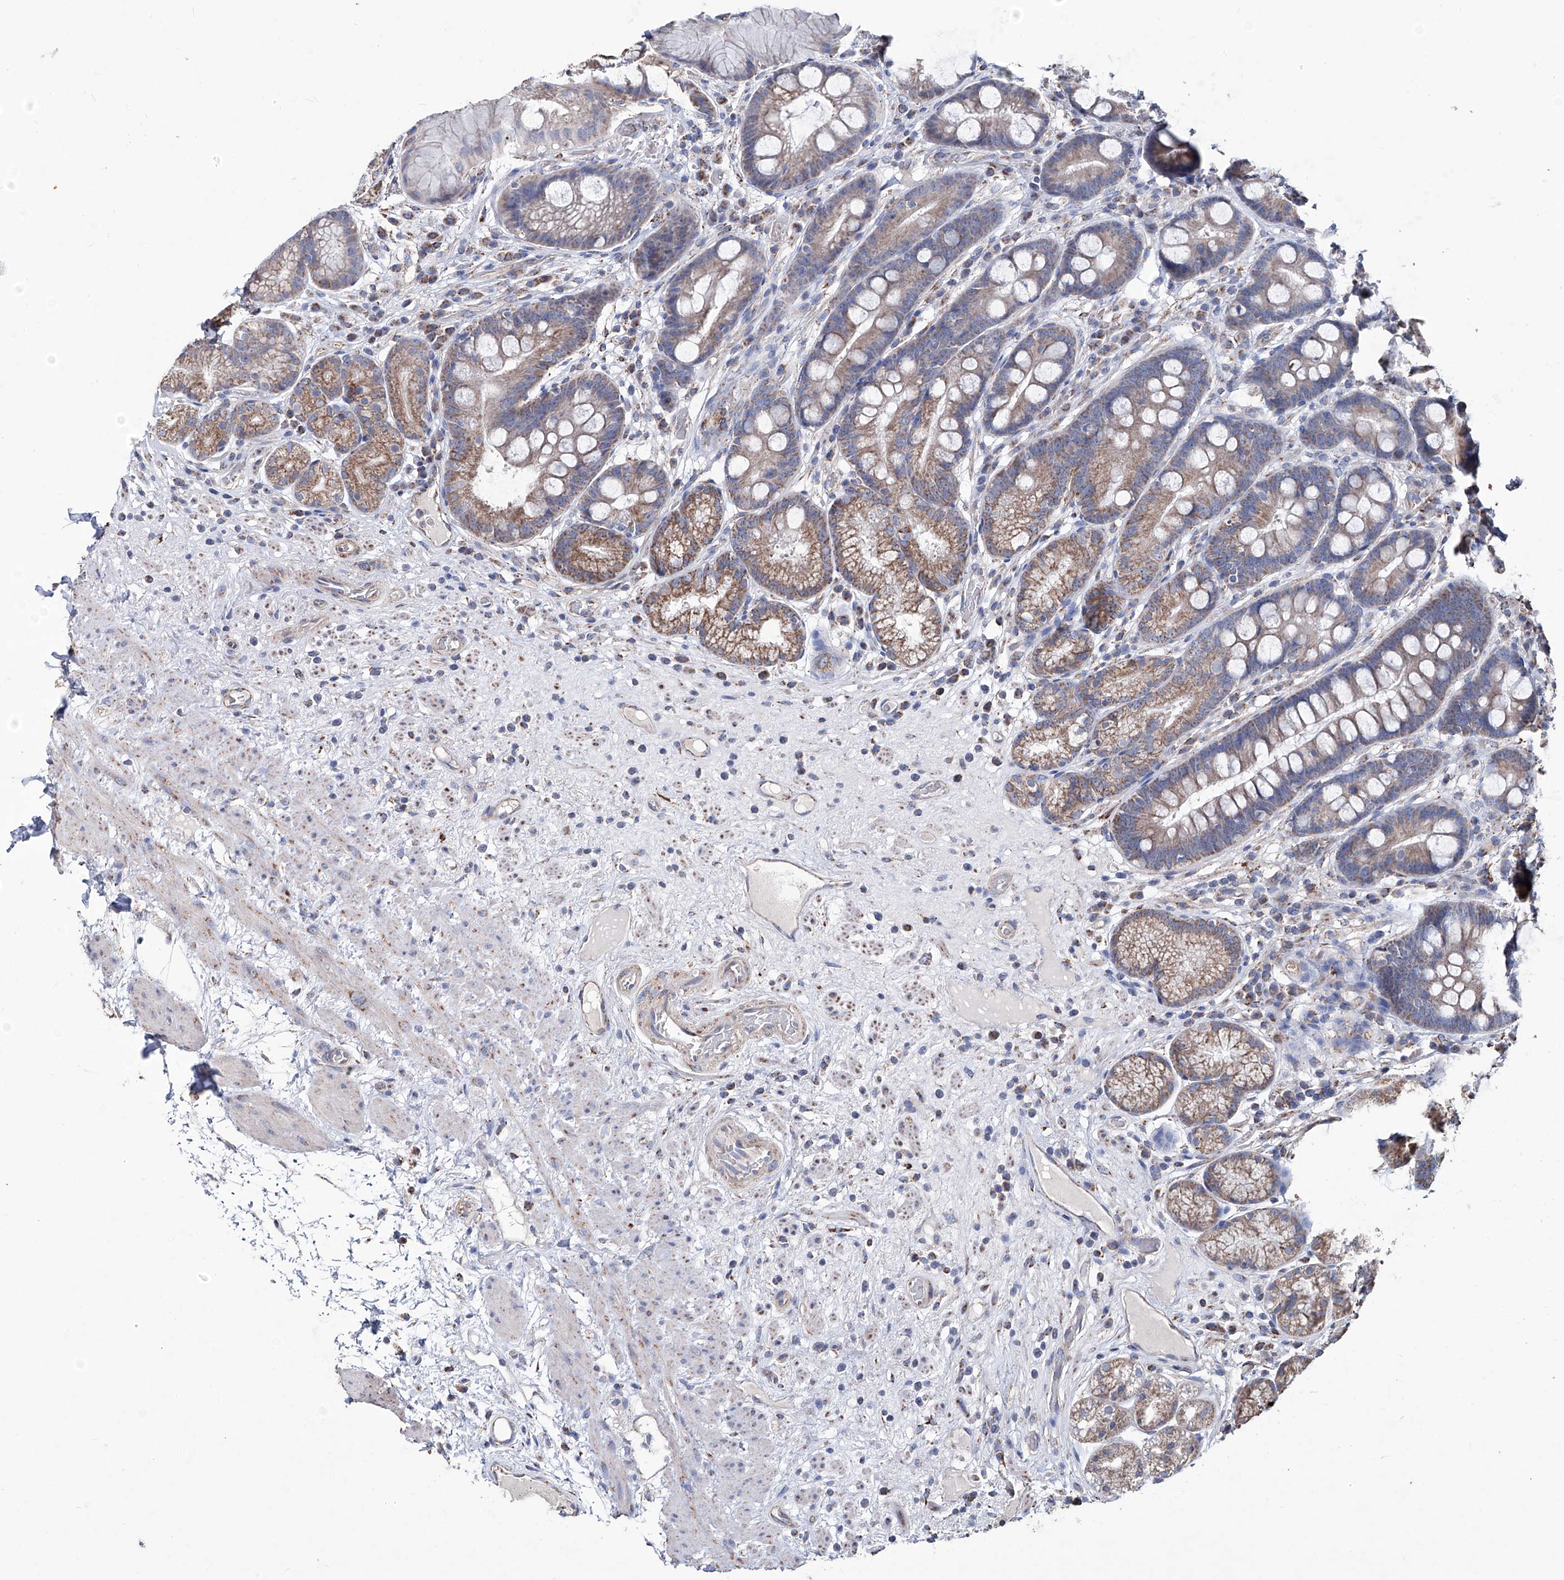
{"staining": {"intensity": "moderate", "quantity": ">75%", "location": "cytoplasmic/membranous"}, "tissue": "stomach", "cell_type": "Glandular cells", "image_type": "normal", "snomed": [{"axis": "morphology", "description": "Normal tissue, NOS"}, {"axis": "topography", "description": "Stomach"}], "caption": "Brown immunohistochemical staining in benign stomach exhibits moderate cytoplasmic/membranous expression in approximately >75% of glandular cells. (Stains: DAB (3,3'-diaminobenzidine) in brown, nuclei in blue, Microscopy: brightfield microscopy at high magnification).", "gene": "NHS", "patient": {"sex": "male", "age": 57}}